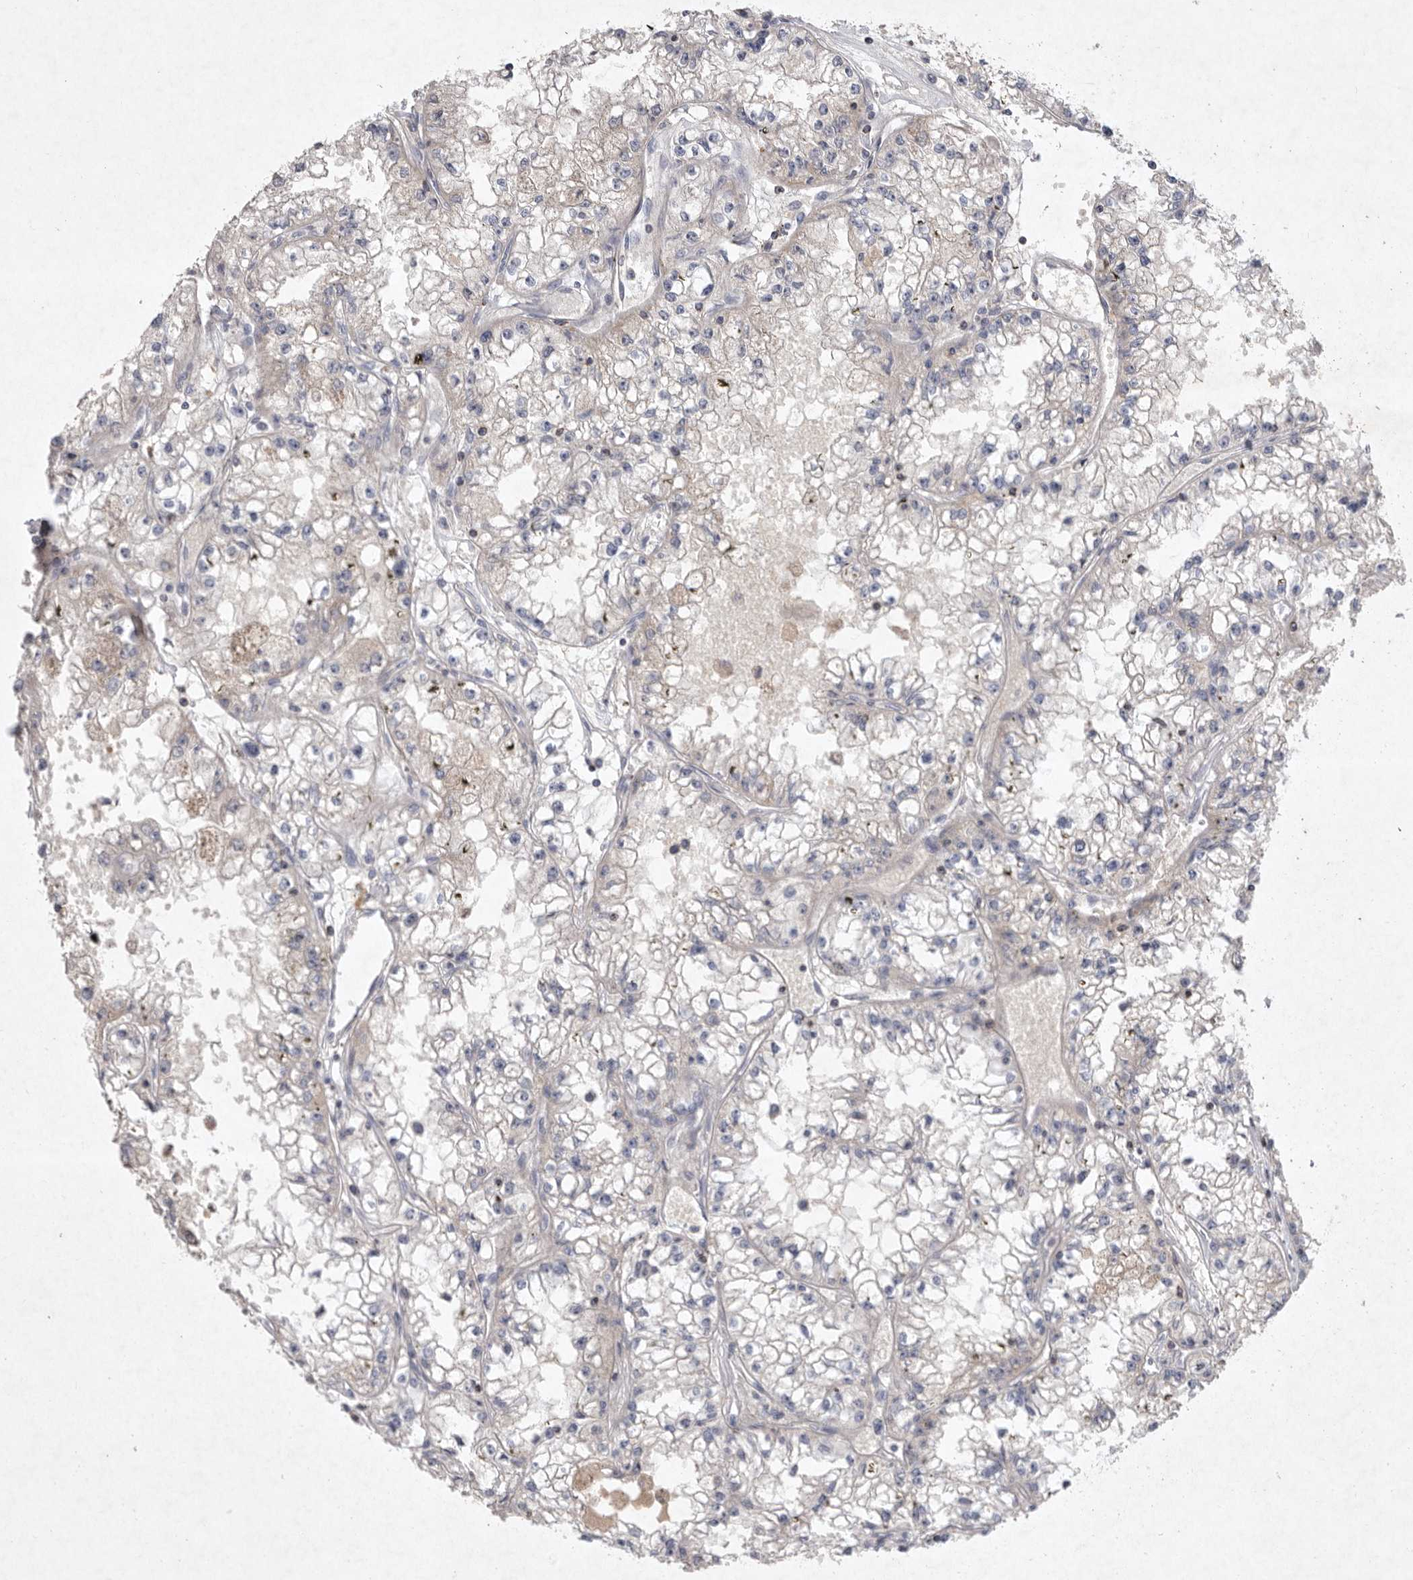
{"staining": {"intensity": "negative", "quantity": "none", "location": "none"}, "tissue": "renal cancer", "cell_type": "Tumor cells", "image_type": "cancer", "snomed": [{"axis": "morphology", "description": "Adenocarcinoma, NOS"}, {"axis": "topography", "description": "Kidney"}], "caption": "Immunohistochemistry (IHC) micrograph of renal adenocarcinoma stained for a protein (brown), which exhibits no staining in tumor cells.", "gene": "TNFSF14", "patient": {"sex": "male", "age": 56}}